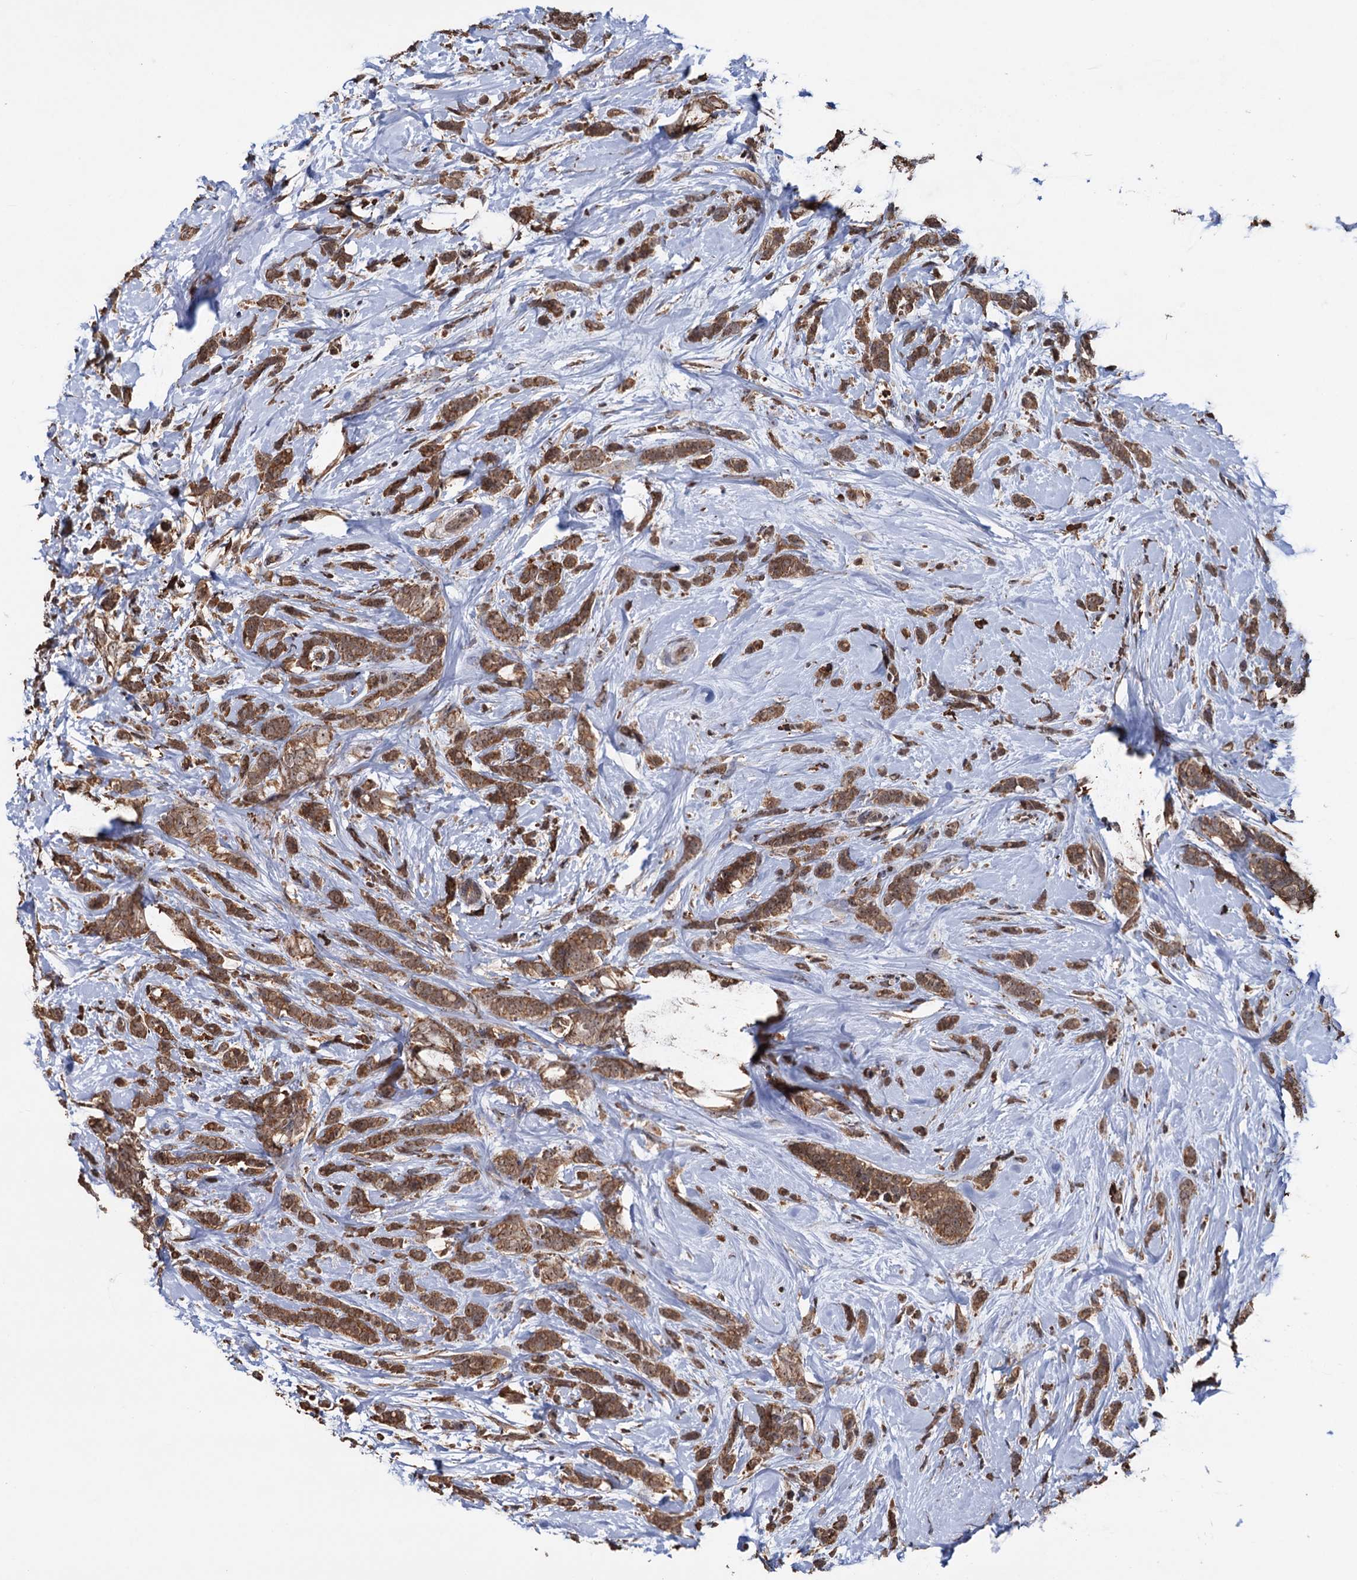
{"staining": {"intensity": "moderate", "quantity": ">75%", "location": "cytoplasmic/membranous"}, "tissue": "breast cancer", "cell_type": "Tumor cells", "image_type": "cancer", "snomed": [{"axis": "morphology", "description": "Lobular carcinoma"}, {"axis": "topography", "description": "Breast"}], "caption": "This histopathology image demonstrates breast cancer (lobular carcinoma) stained with immunohistochemistry (IHC) to label a protein in brown. The cytoplasmic/membranous of tumor cells show moderate positivity for the protein. Nuclei are counter-stained blue.", "gene": "TBC1D12", "patient": {"sex": "female", "age": 58}}